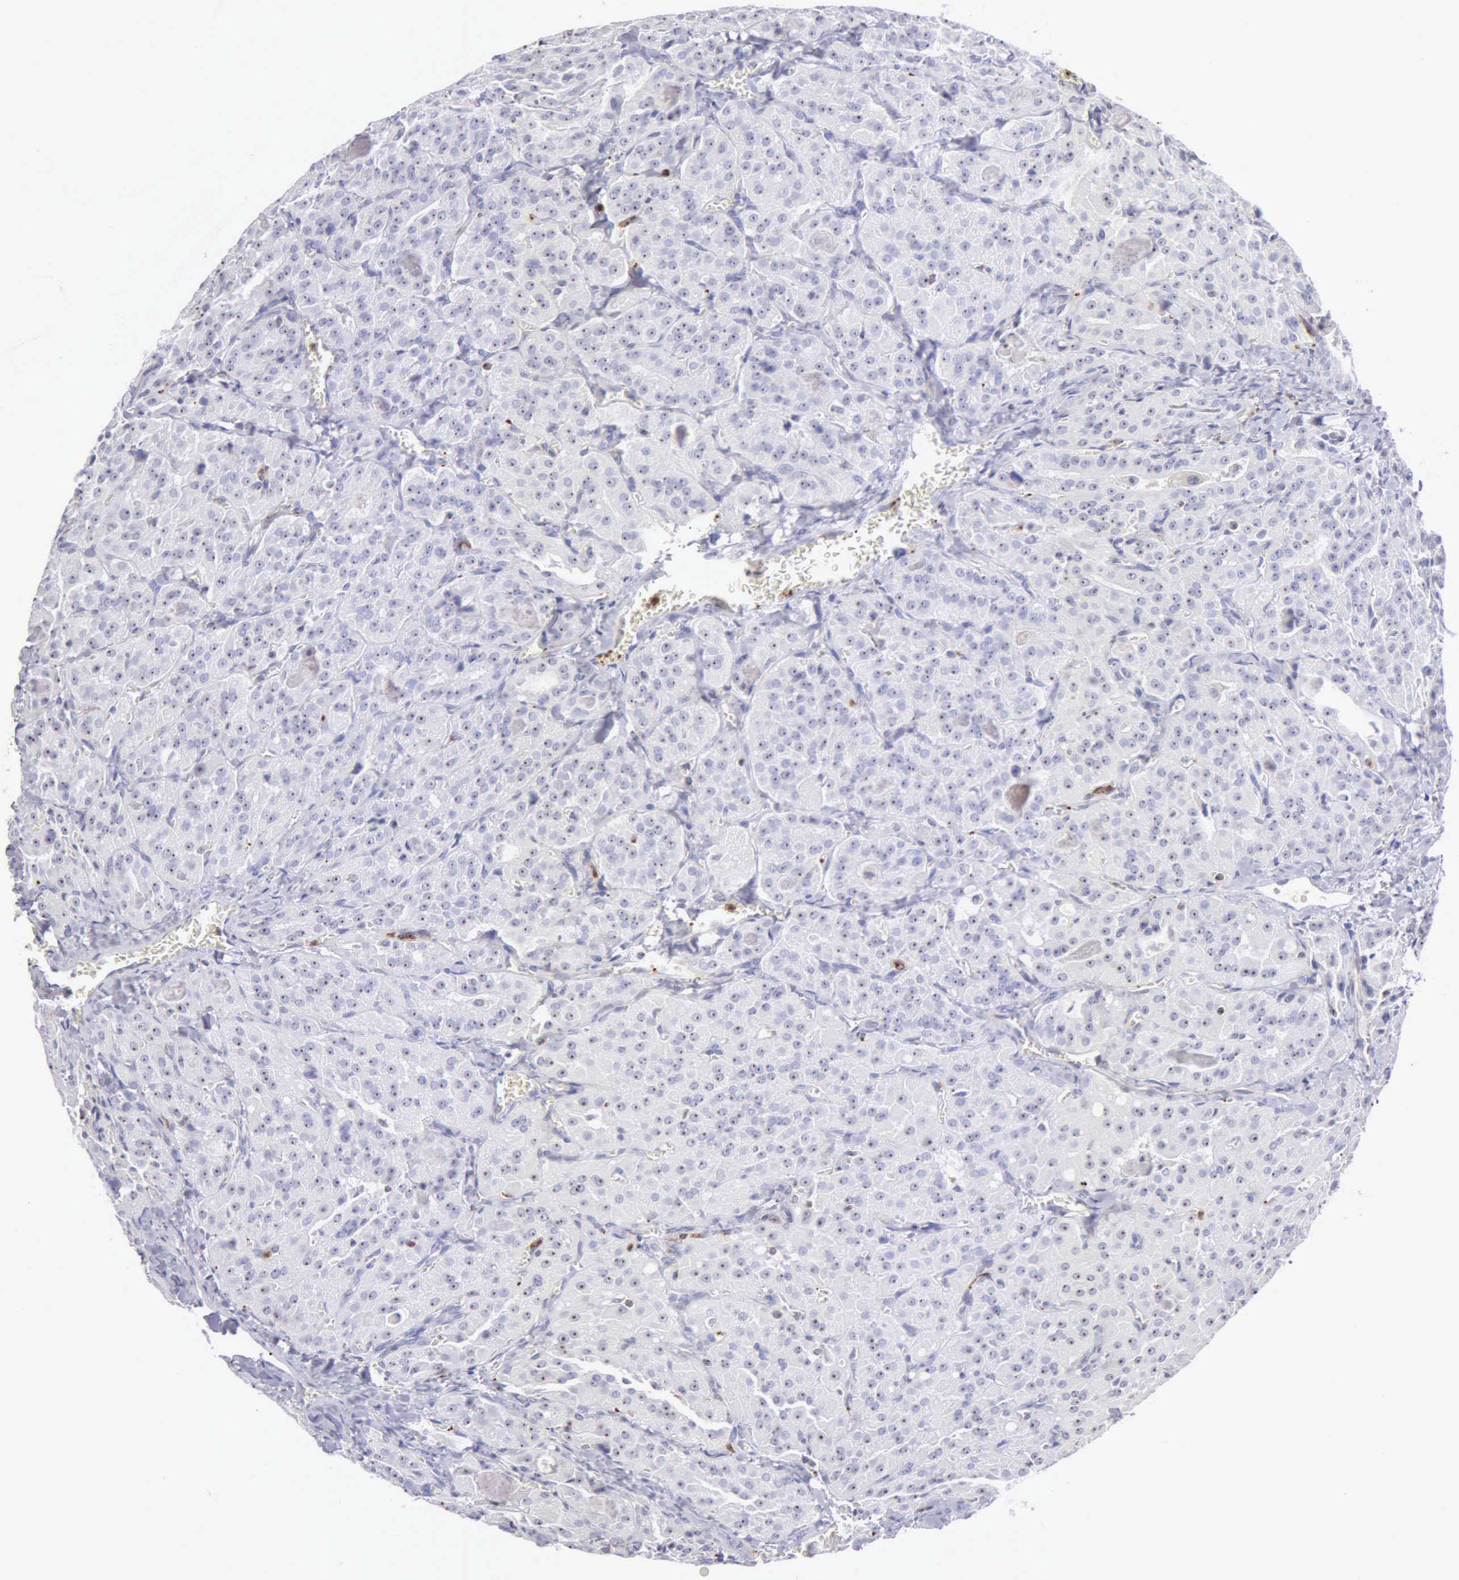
{"staining": {"intensity": "negative", "quantity": "none", "location": "none"}, "tissue": "thyroid cancer", "cell_type": "Tumor cells", "image_type": "cancer", "snomed": [{"axis": "morphology", "description": "Carcinoma, NOS"}, {"axis": "topography", "description": "Thyroid gland"}], "caption": "An immunohistochemistry (IHC) micrograph of thyroid cancer is shown. There is no staining in tumor cells of thyroid cancer.", "gene": "SRGN", "patient": {"sex": "male", "age": 76}}